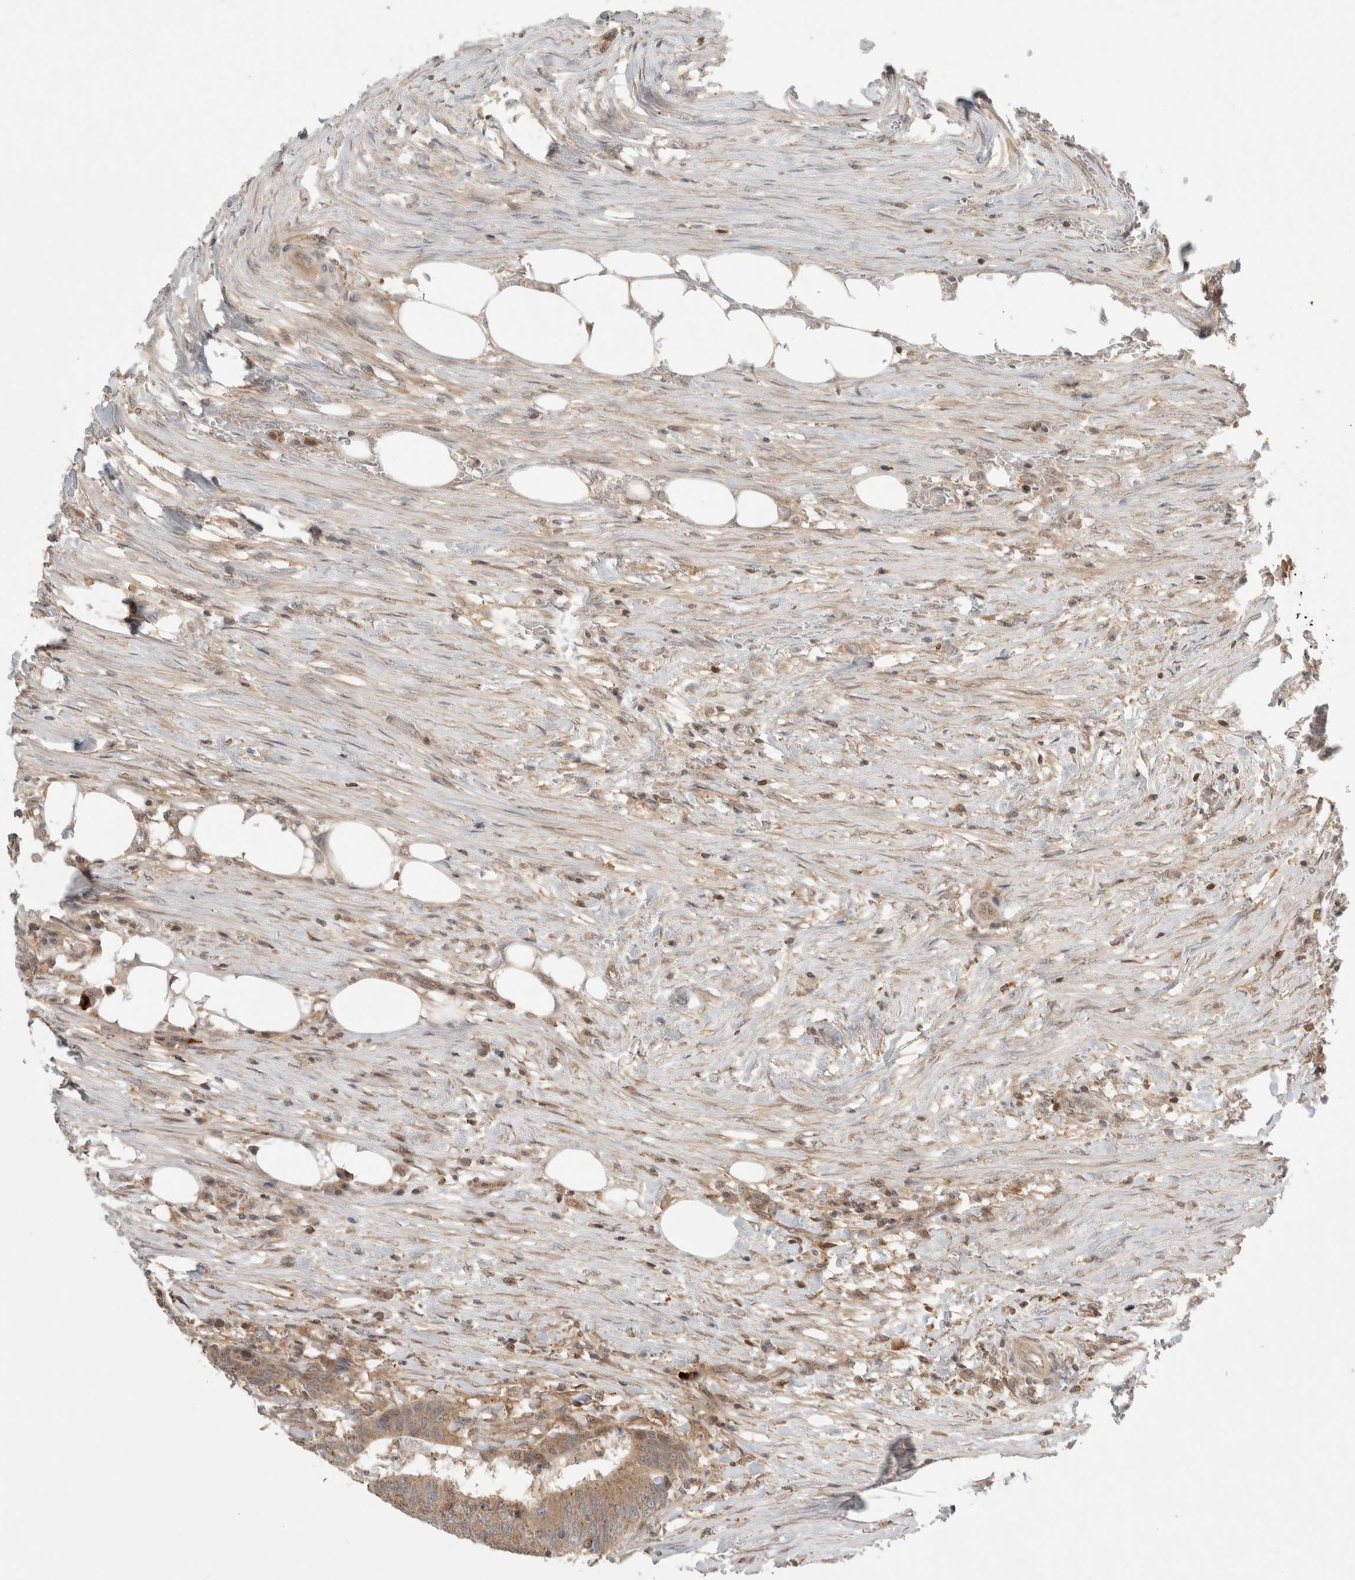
{"staining": {"intensity": "moderate", "quantity": ">75%", "location": "cytoplasmic/membranous"}, "tissue": "colorectal cancer", "cell_type": "Tumor cells", "image_type": "cancer", "snomed": [{"axis": "morphology", "description": "Adenocarcinoma, NOS"}, {"axis": "topography", "description": "Colon"}], "caption": "Human colorectal cancer stained for a protein (brown) shows moderate cytoplasmic/membranous positive positivity in approximately >75% of tumor cells.", "gene": "NFKB1", "patient": {"sex": "male", "age": 56}}